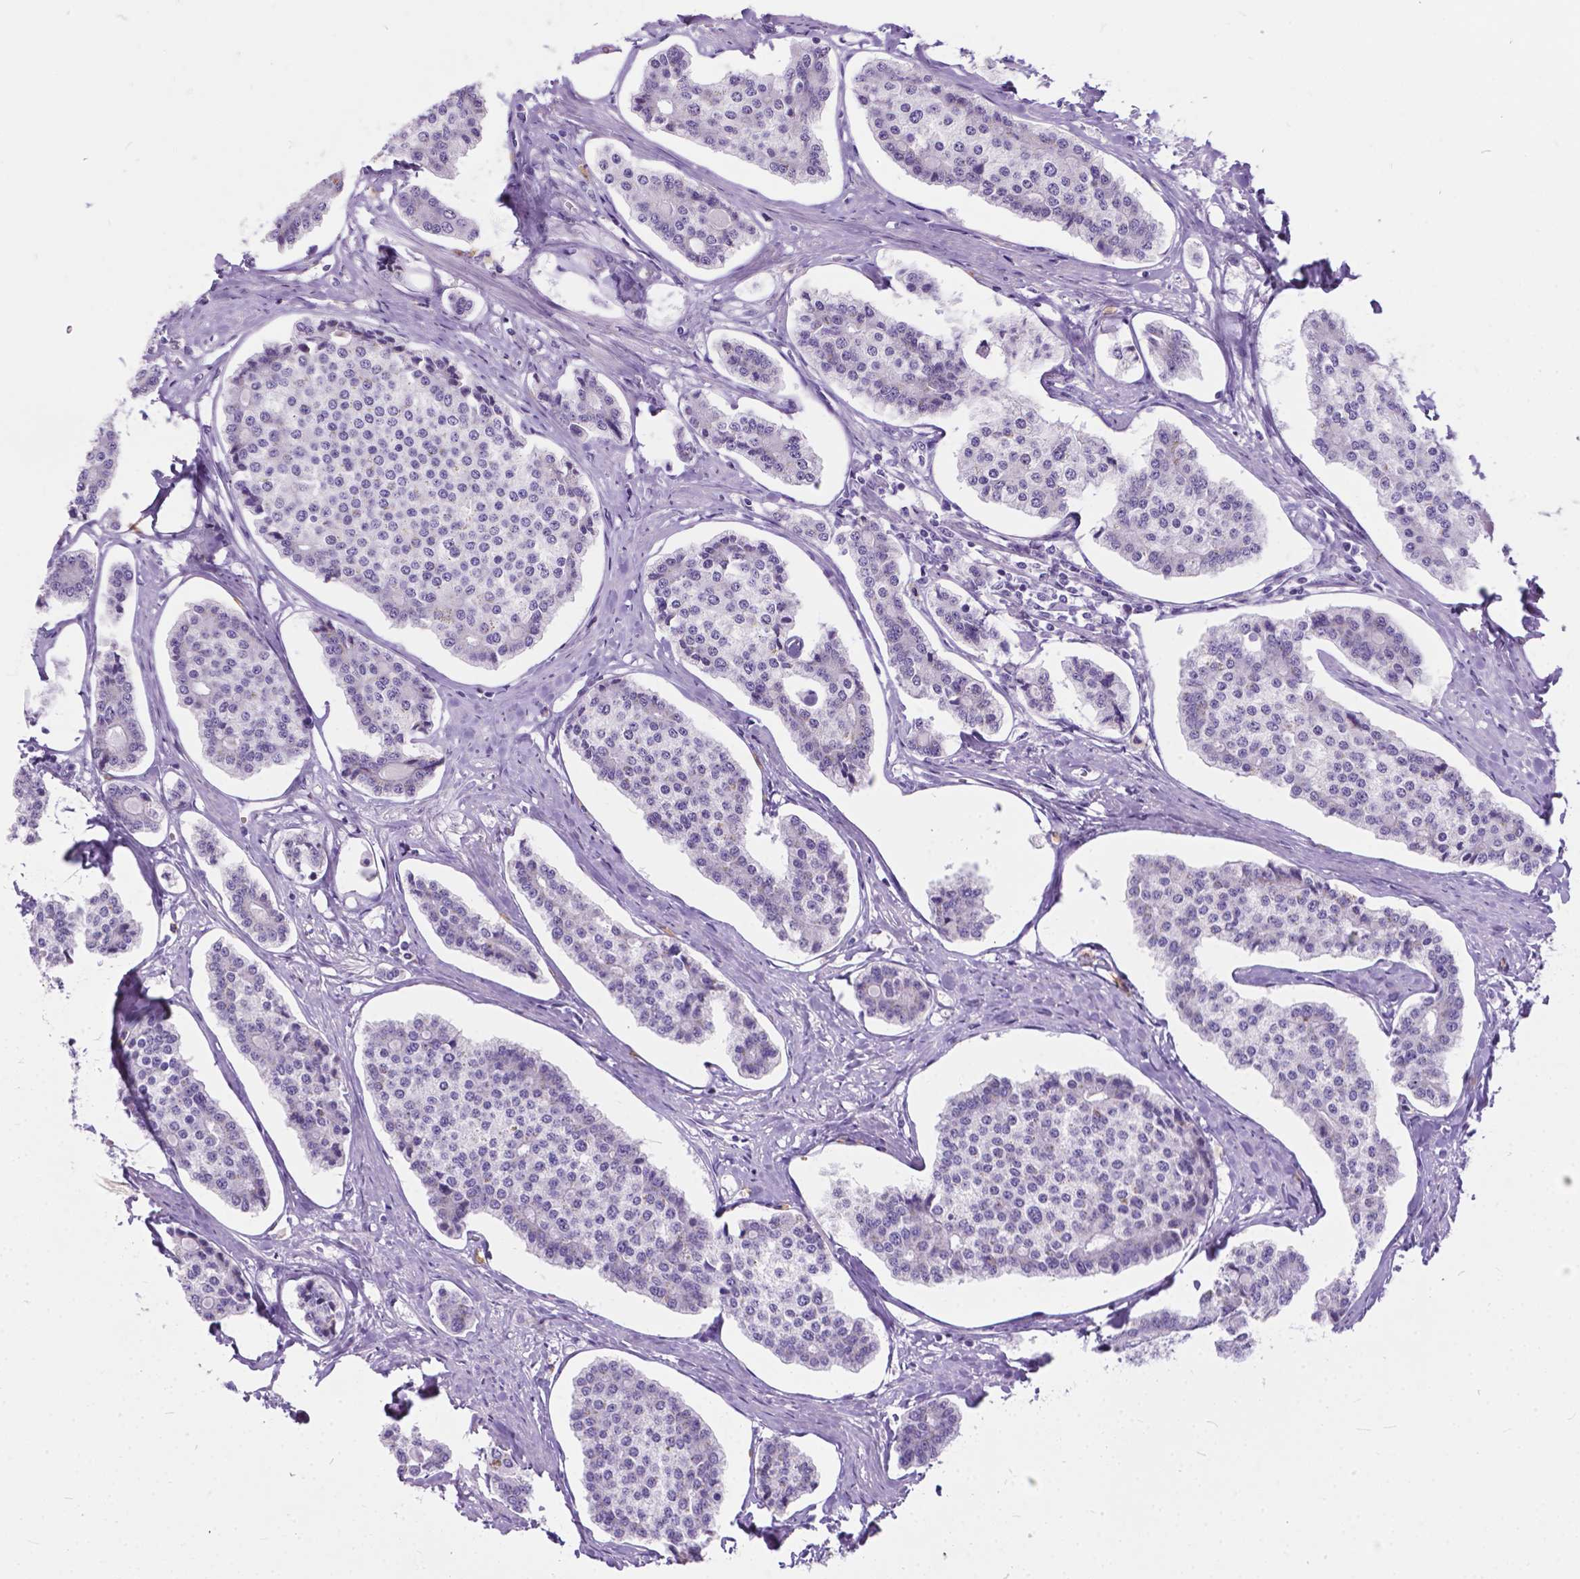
{"staining": {"intensity": "negative", "quantity": "none", "location": "none"}, "tissue": "carcinoid", "cell_type": "Tumor cells", "image_type": "cancer", "snomed": [{"axis": "morphology", "description": "Carcinoid, malignant, NOS"}, {"axis": "topography", "description": "Small intestine"}], "caption": "Image shows no significant protein expression in tumor cells of carcinoid.", "gene": "BSND", "patient": {"sex": "female", "age": 65}}